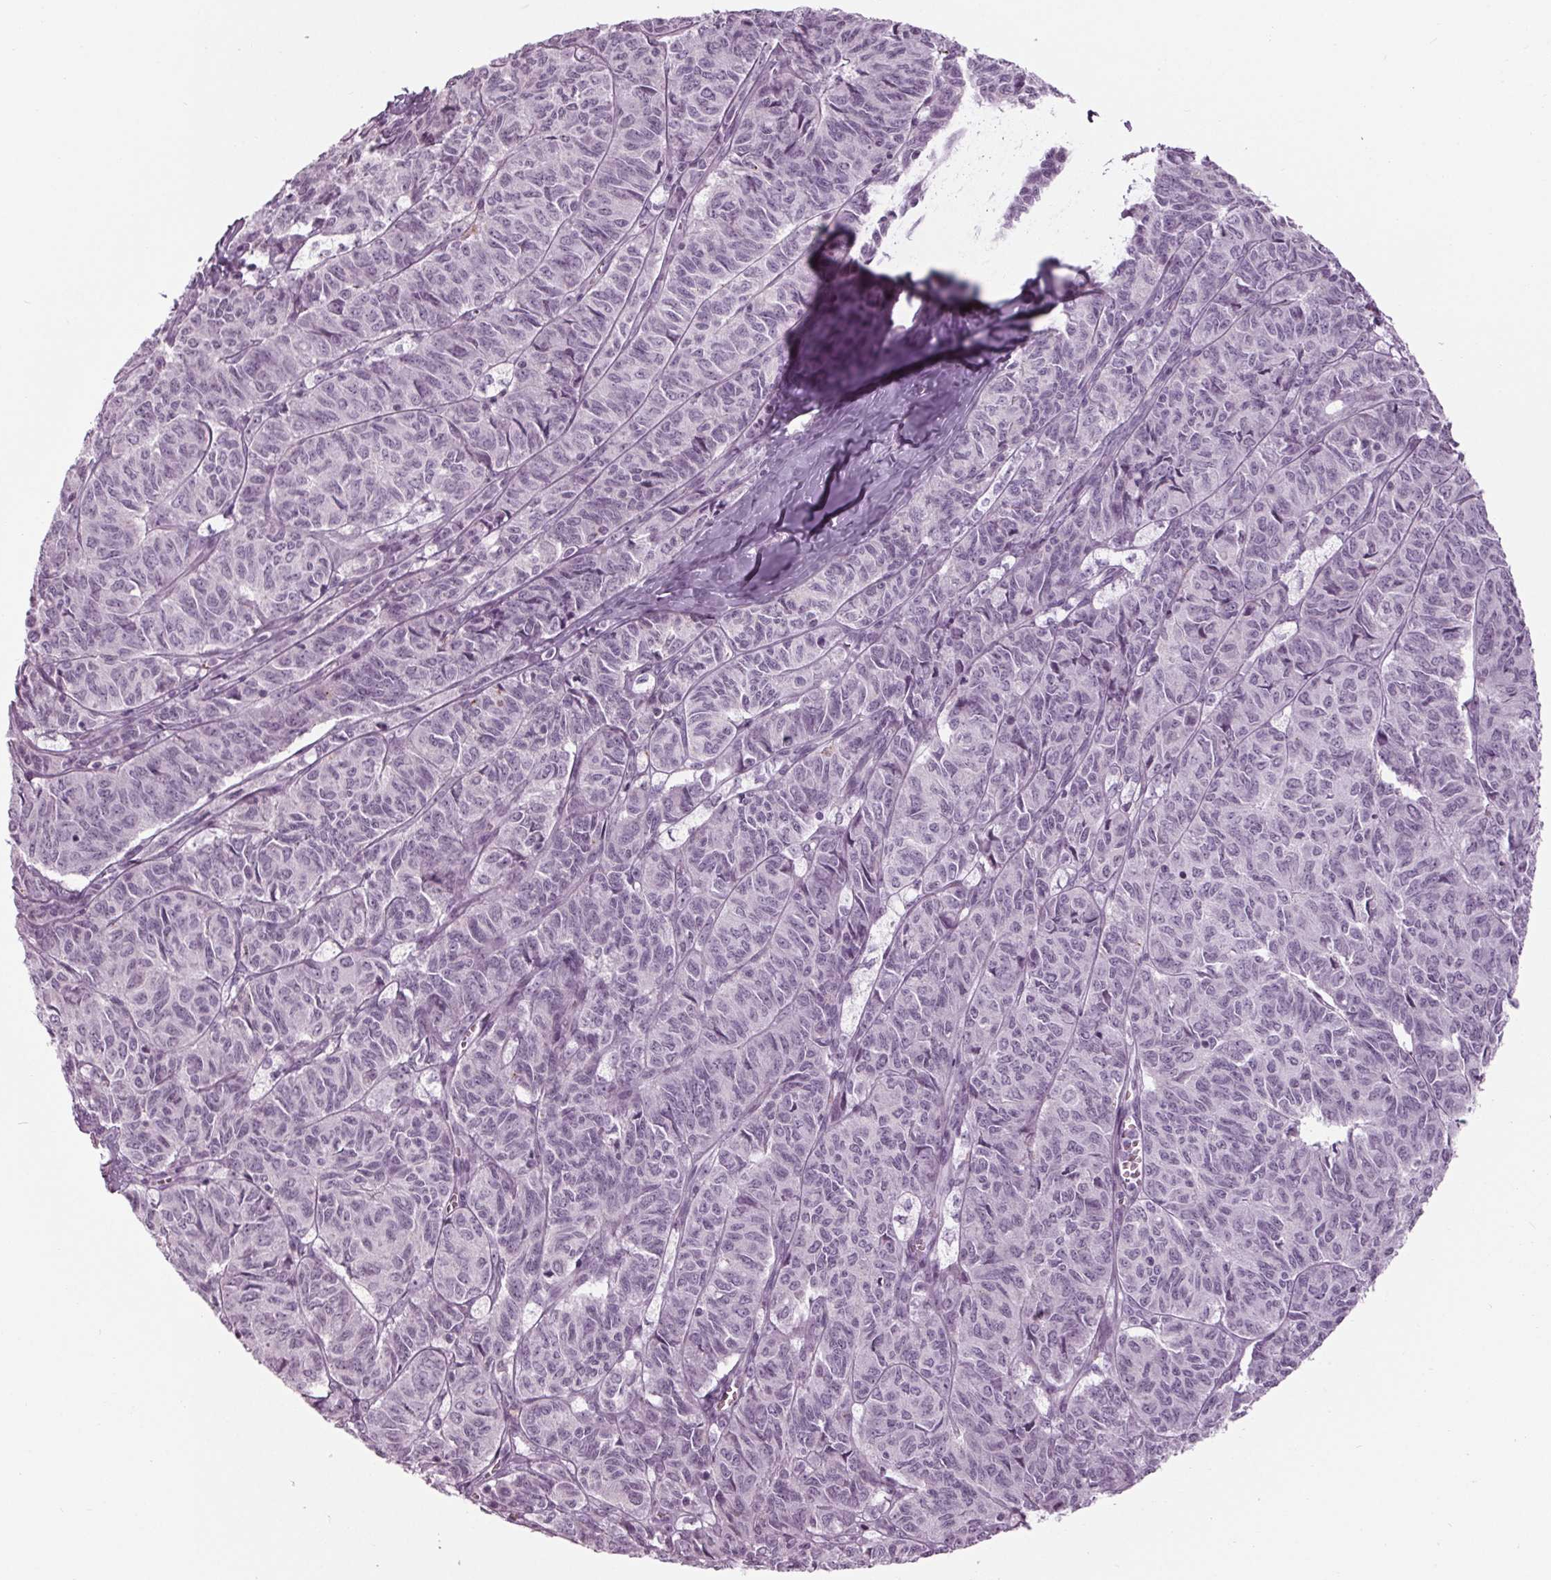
{"staining": {"intensity": "negative", "quantity": "none", "location": "none"}, "tissue": "ovarian cancer", "cell_type": "Tumor cells", "image_type": "cancer", "snomed": [{"axis": "morphology", "description": "Carcinoma, endometroid"}, {"axis": "topography", "description": "Ovary"}], "caption": "Histopathology image shows no significant protein staining in tumor cells of endometroid carcinoma (ovarian). Brightfield microscopy of immunohistochemistry stained with DAB (brown) and hematoxylin (blue), captured at high magnification.", "gene": "CYP3A43", "patient": {"sex": "female", "age": 80}}